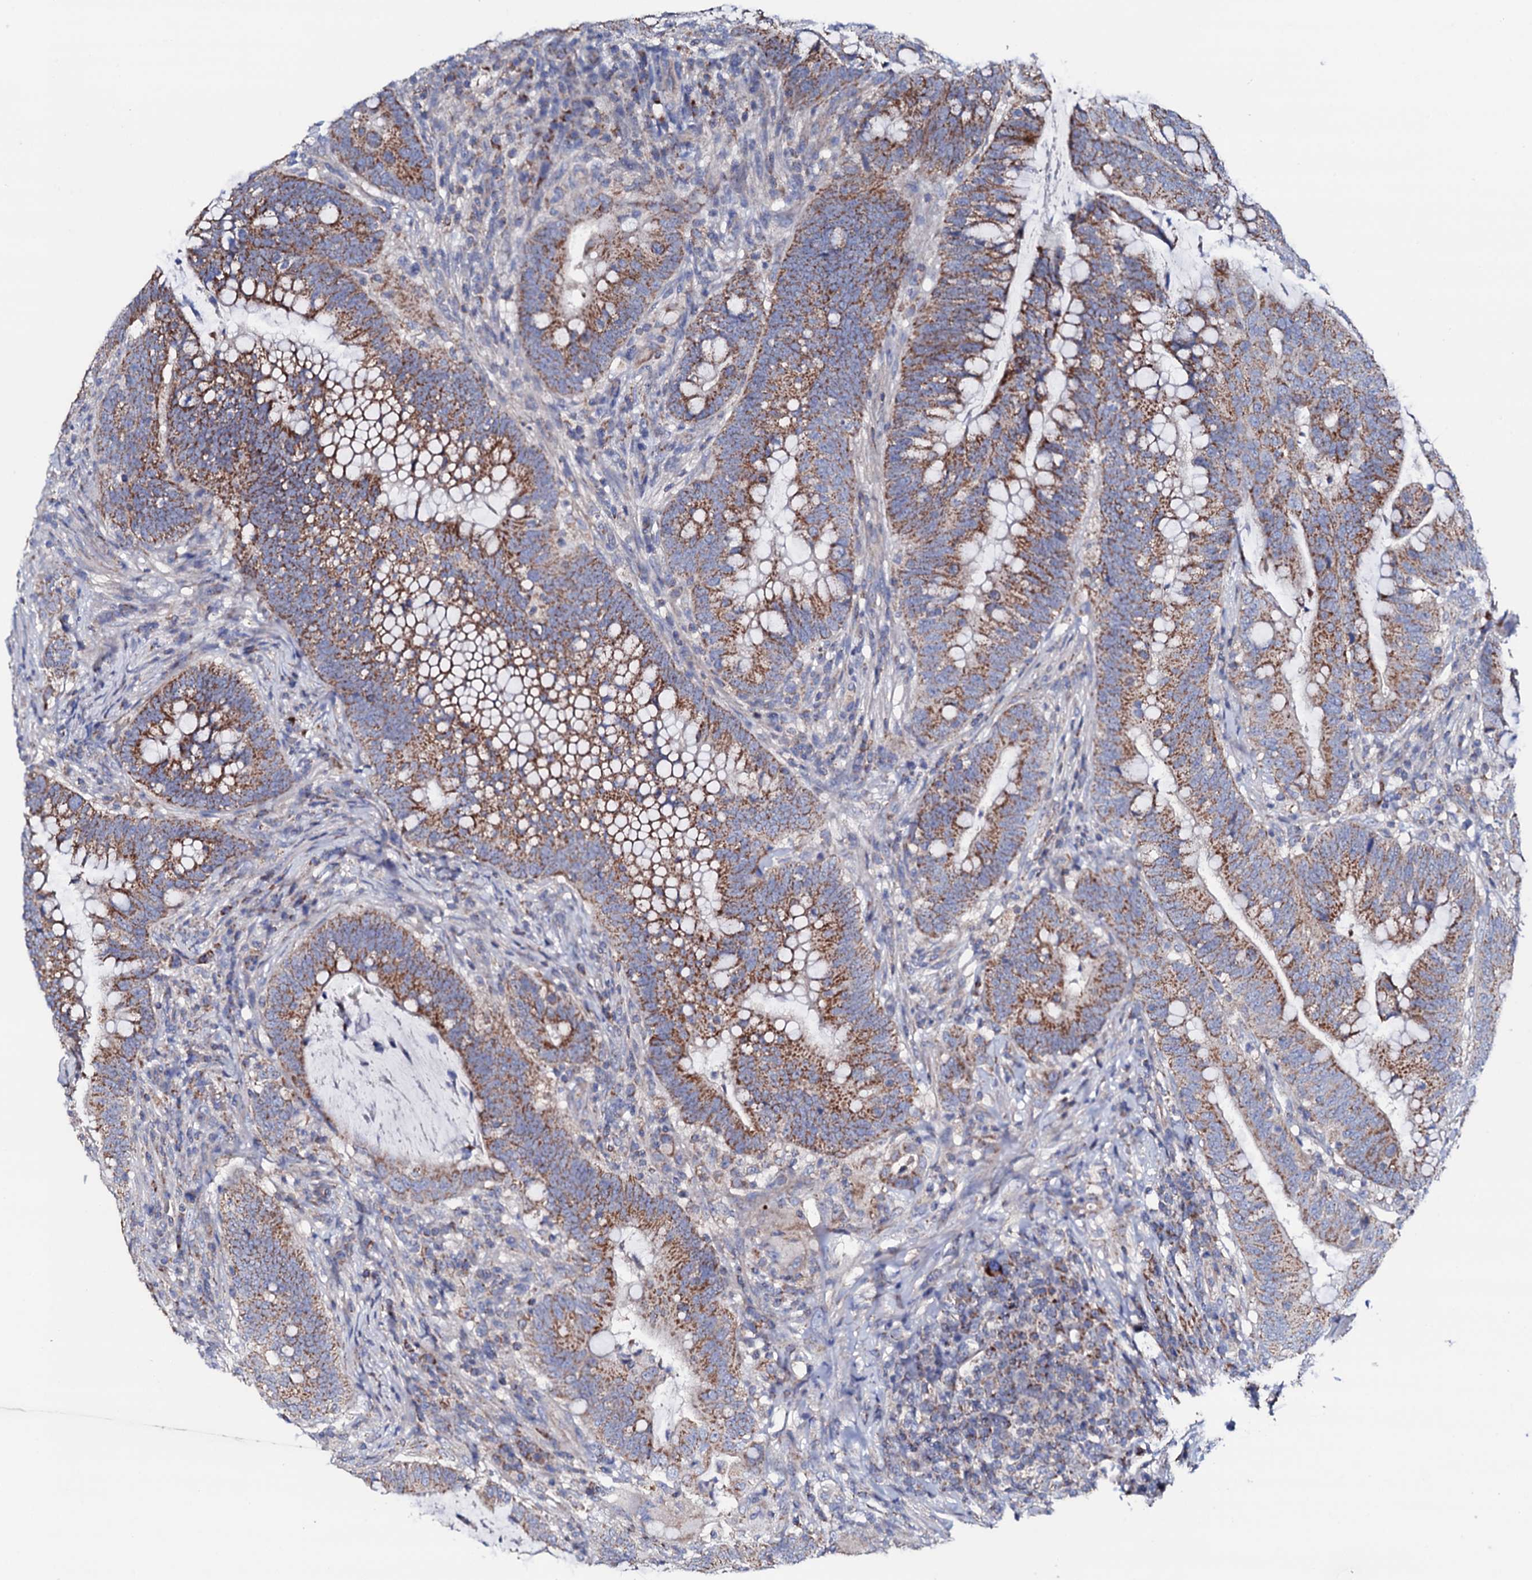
{"staining": {"intensity": "moderate", "quantity": ">75%", "location": "cytoplasmic/membranous"}, "tissue": "colorectal cancer", "cell_type": "Tumor cells", "image_type": "cancer", "snomed": [{"axis": "morphology", "description": "Adenocarcinoma, NOS"}, {"axis": "topography", "description": "Colon"}], "caption": "Tumor cells show moderate cytoplasmic/membranous positivity in approximately >75% of cells in colorectal adenocarcinoma.", "gene": "TCAF2", "patient": {"sex": "female", "age": 66}}